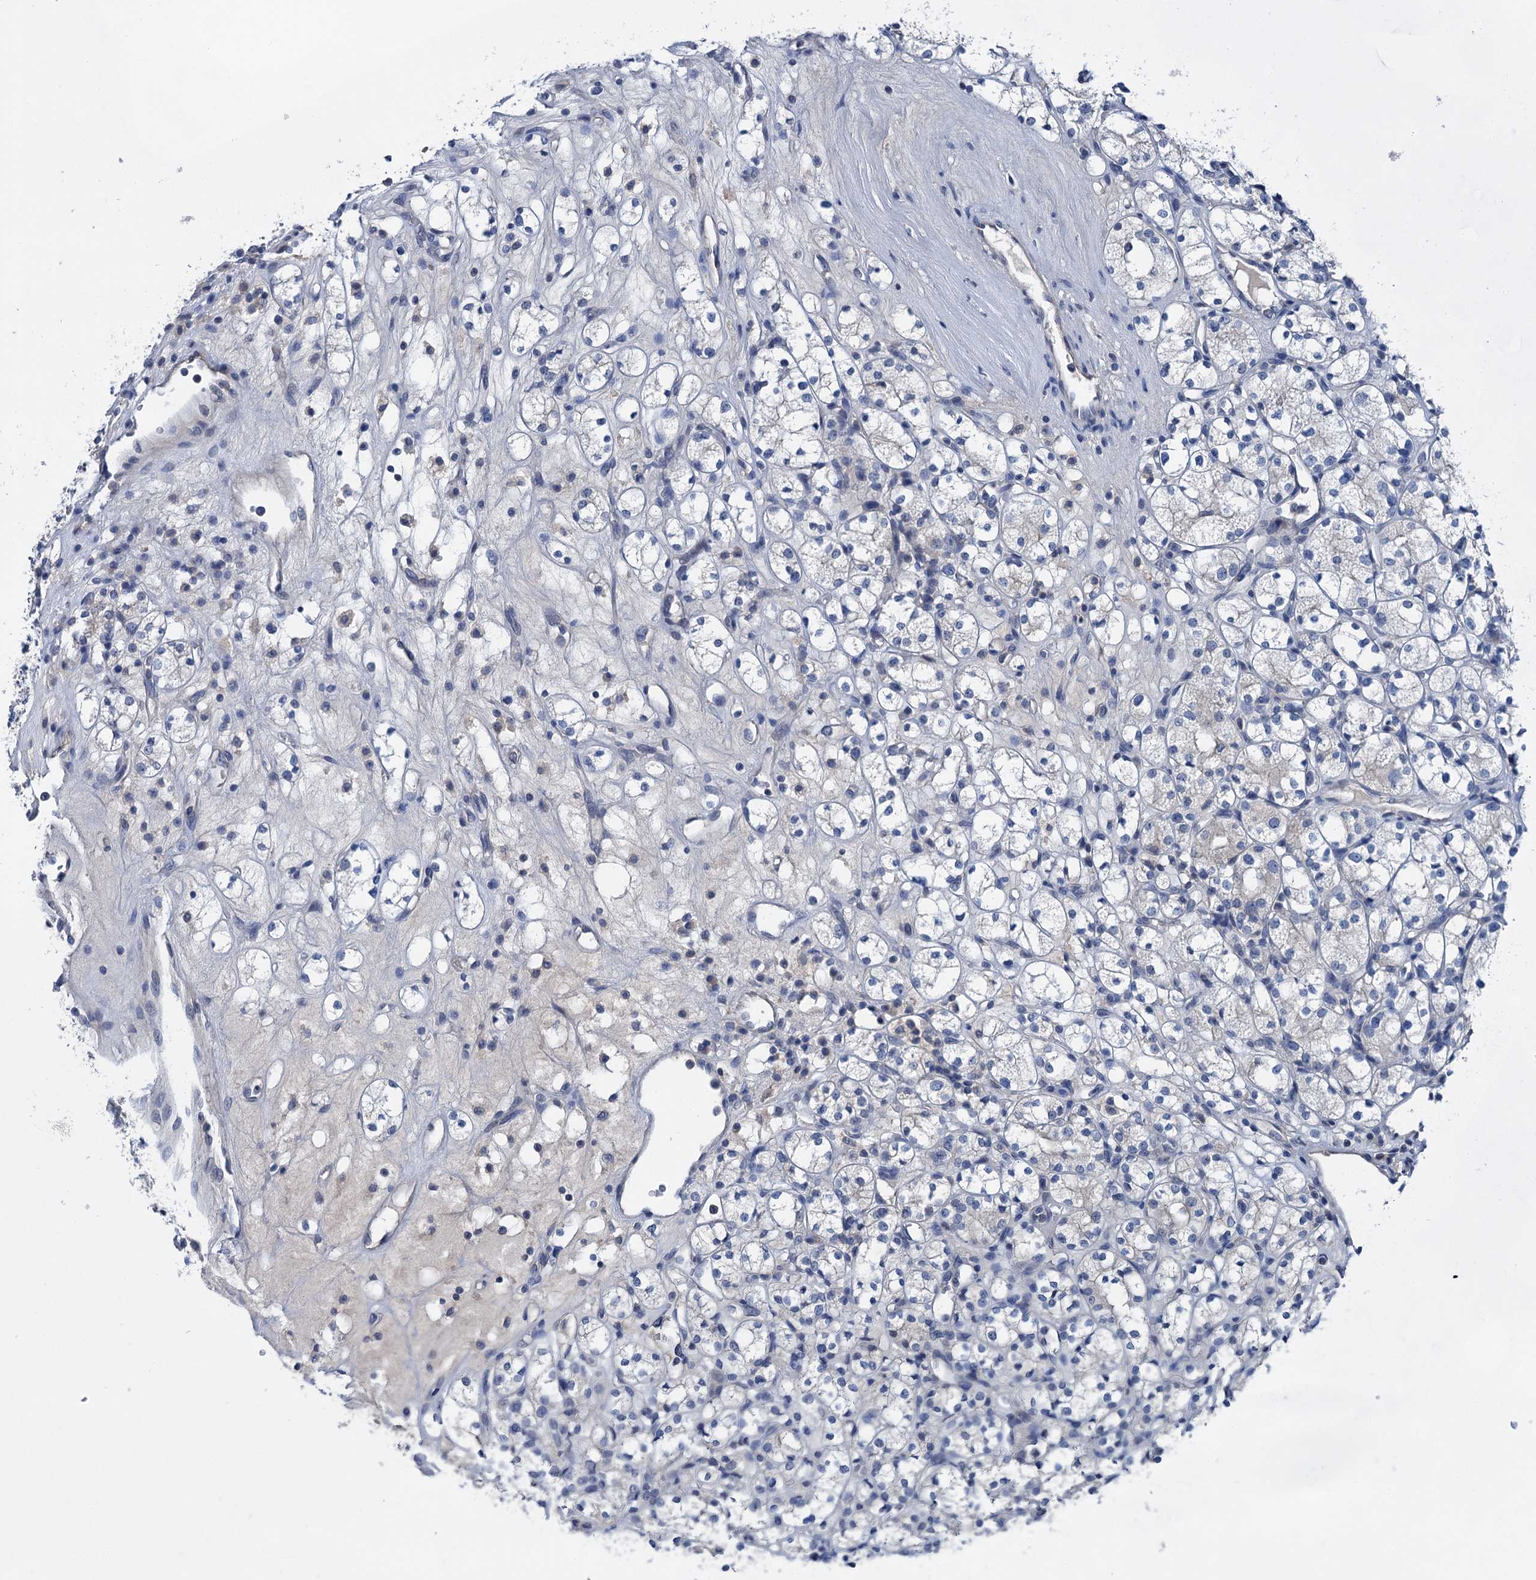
{"staining": {"intensity": "negative", "quantity": "none", "location": "none"}, "tissue": "renal cancer", "cell_type": "Tumor cells", "image_type": "cancer", "snomed": [{"axis": "morphology", "description": "Adenocarcinoma, NOS"}, {"axis": "topography", "description": "Kidney"}], "caption": "DAB (3,3'-diaminobenzidine) immunohistochemical staining of human renal adenocarcinoma shows no significant positivity in tumor cells.", "gene": "MORN3", "patient": {"sex": "male", "age": 77}}